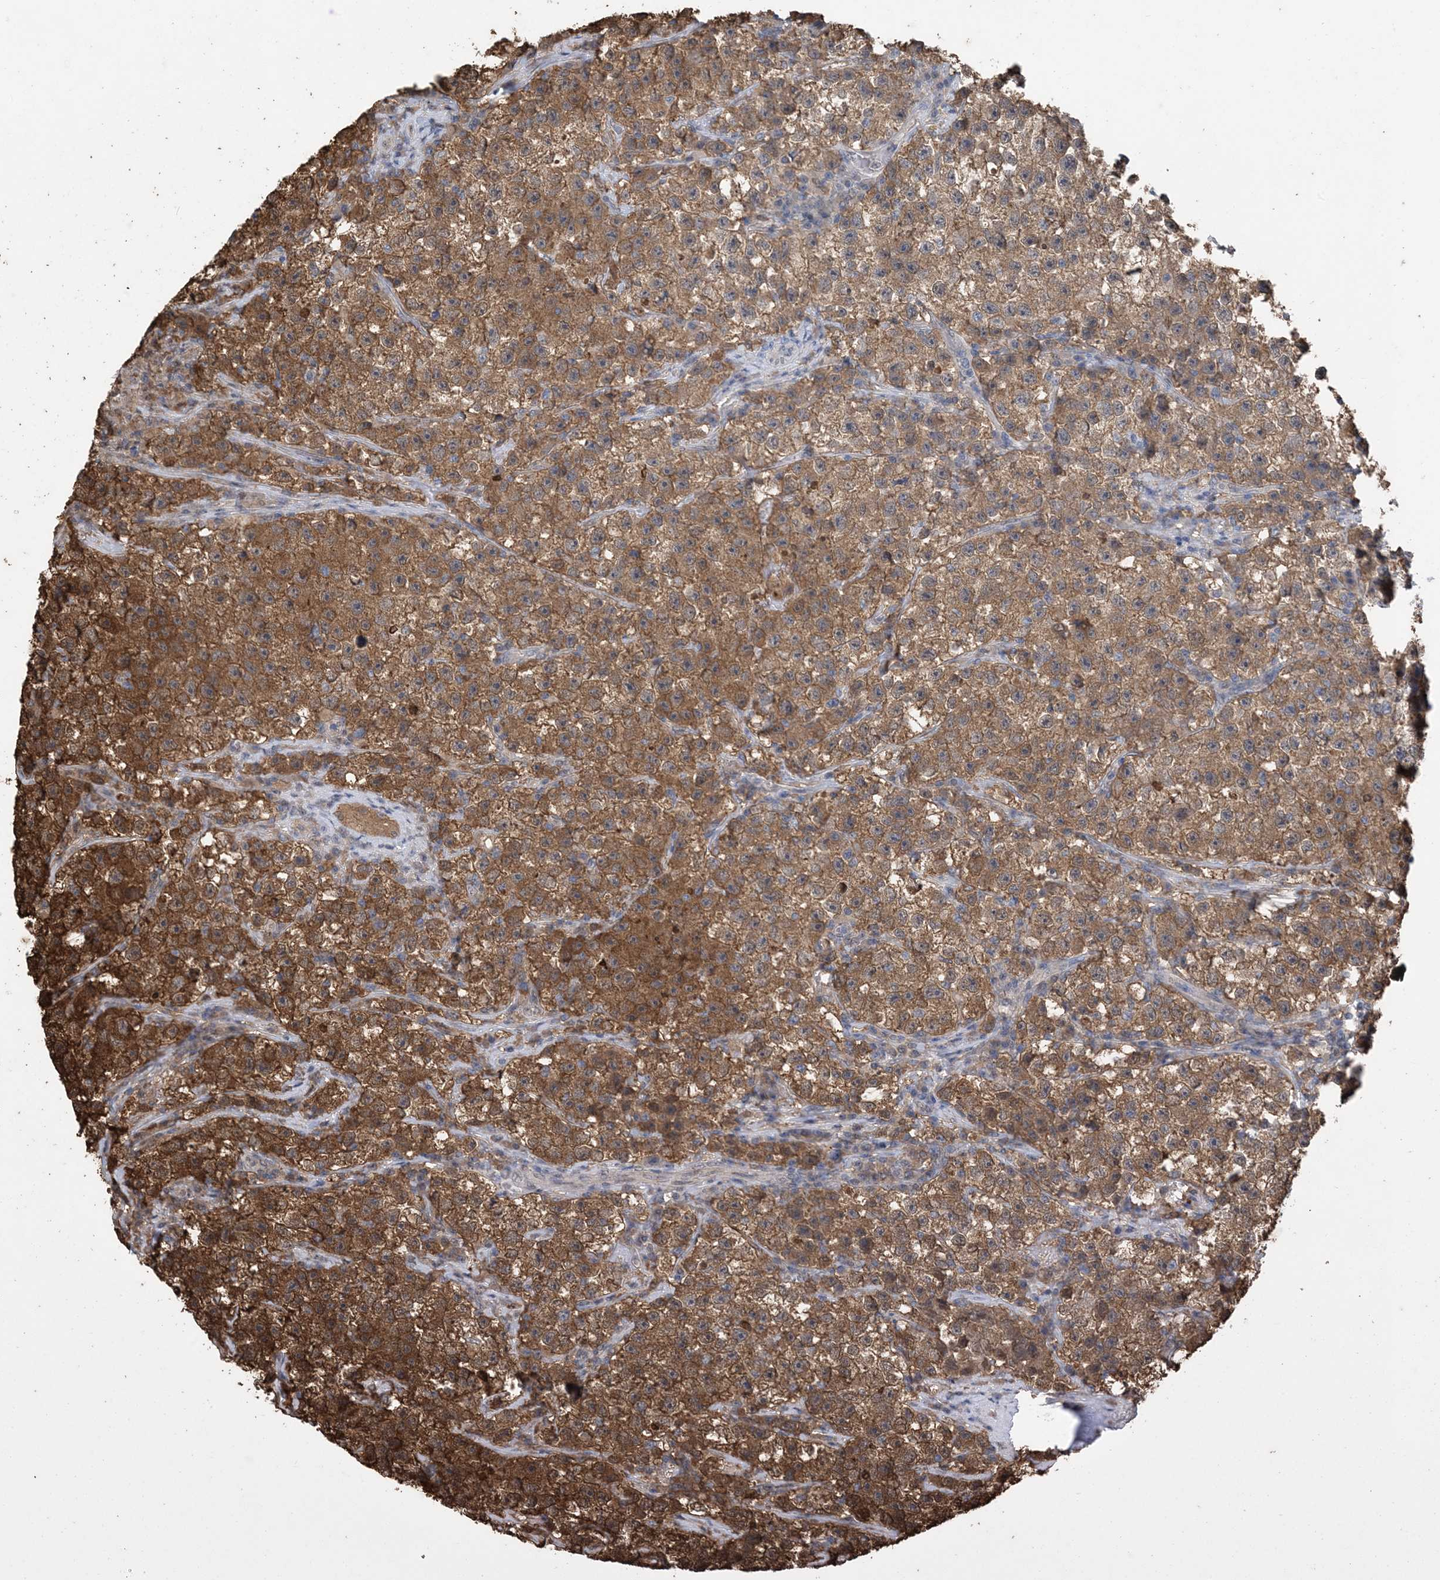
{"staining": {"intensity": "strong", "quantity": ">75%", "location": "cytoplasmic/membranous"}, "tissue": "testis cancer", "cell_type": "Tumor cells", "image_type": "cancer", "snomed": [{"axis": "morphology", "description": "Seminoma, NOS"}, {"axis": "topography", "description": "Testis"}], "caption": "Immunohistochemical staining of testis seminoma displays strong cytoplasmic/membranous protein positivity in approximately >75% of tumor cells.", "gene": "HIKESHI", "patient": {"sex": "male", "age": 22}}